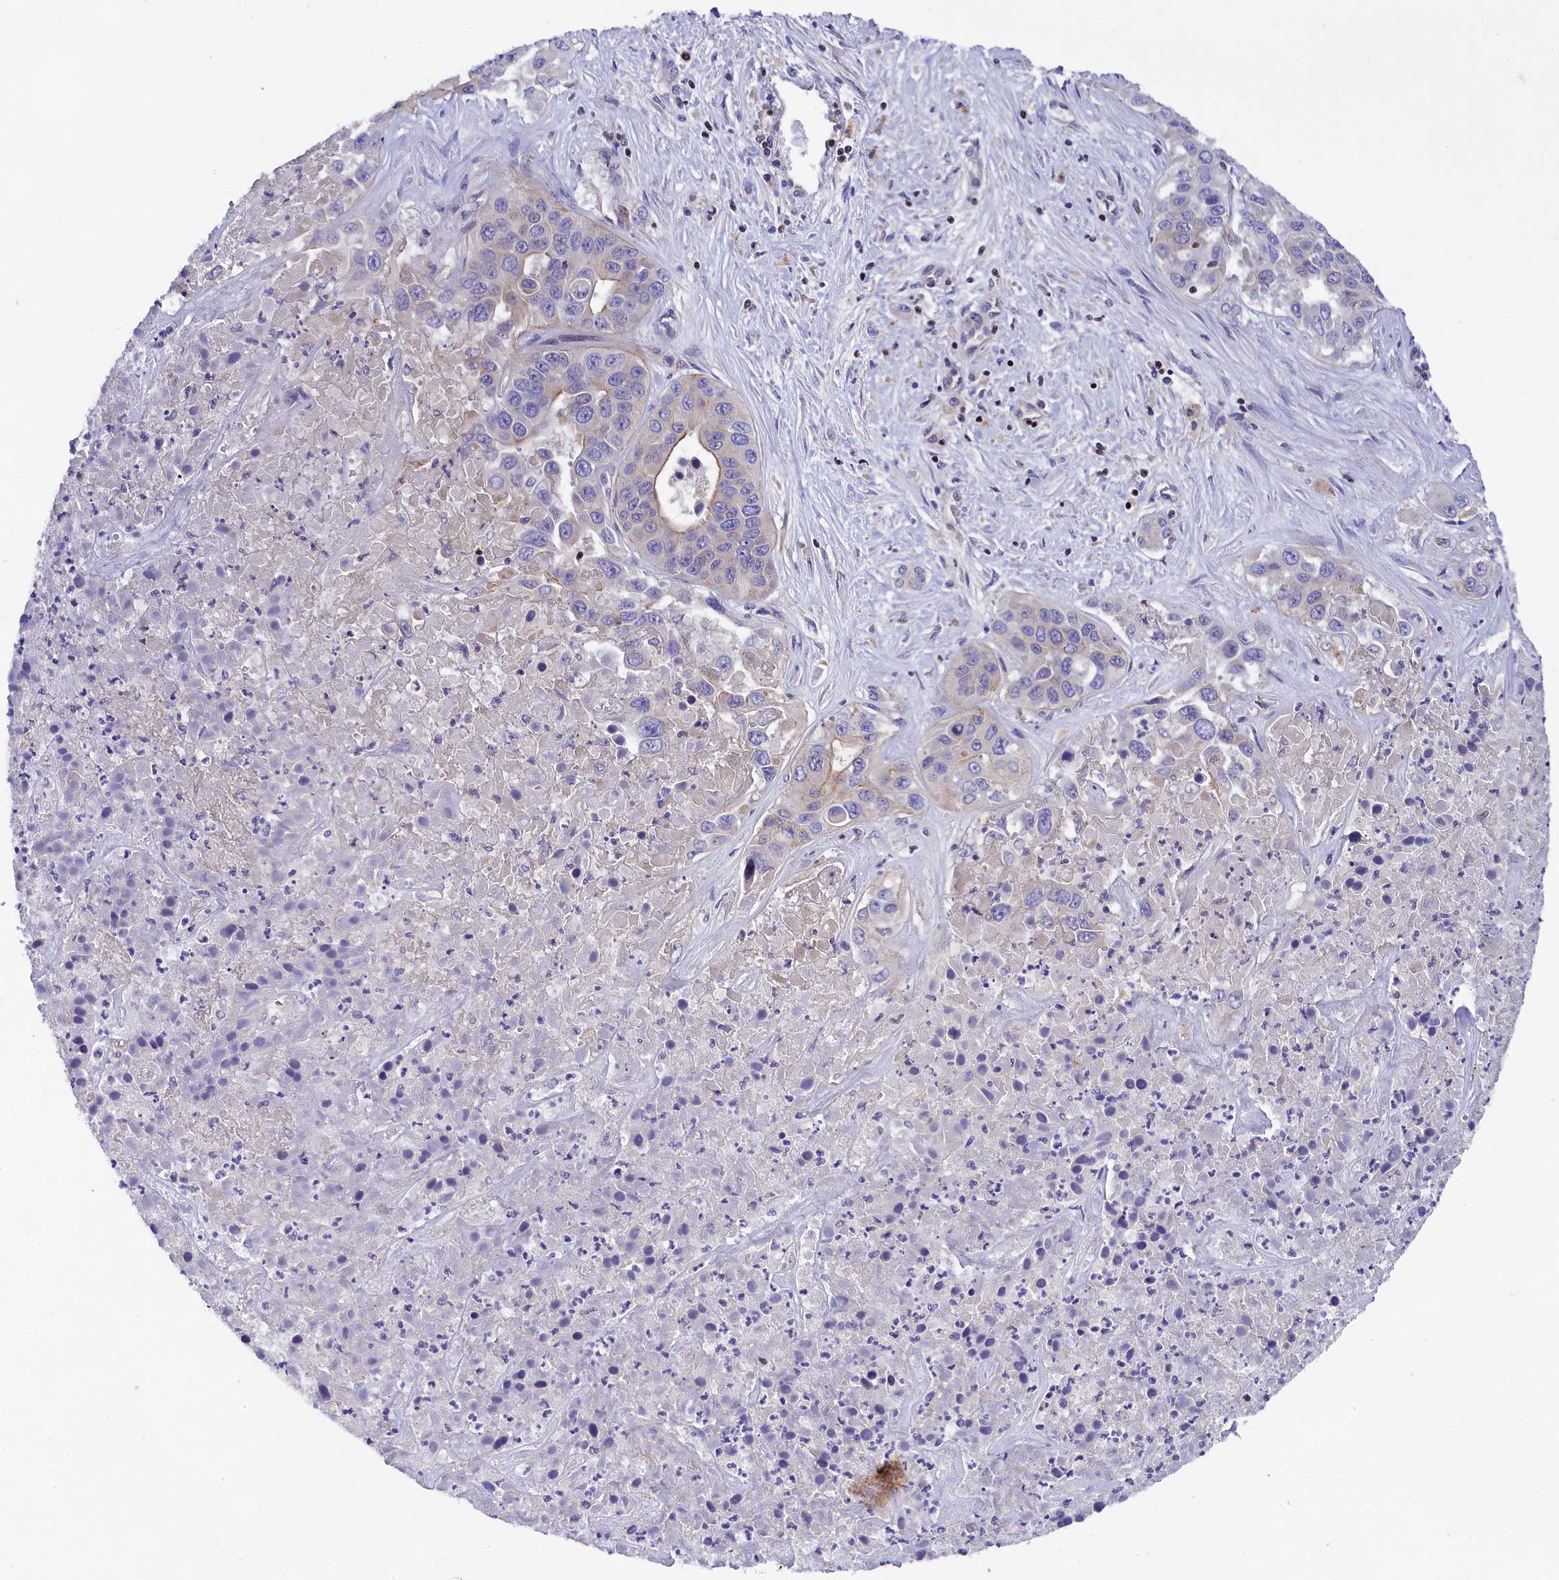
{"staining": {"intensity": "negative", "quantity": "none", "location": "none"}, "tissue": "liver cancer", "cell_type": "Tumor cells", "image_type": "cancer", "snomed": [{"axis": "morphology", "description": "Cholangiocarcinoma"}, {"axis": "topography", "description": "Liver"}], "caption": "Immunohistochemistry (IHC) image of neoplastic tissue: liver cancer stained with DAB (3,3'-diaminobenzidine) demonstrates no significant protein positivity in tumor cells.", "gene": "SP4", "patient": {"sex": "female", "age": 52}}